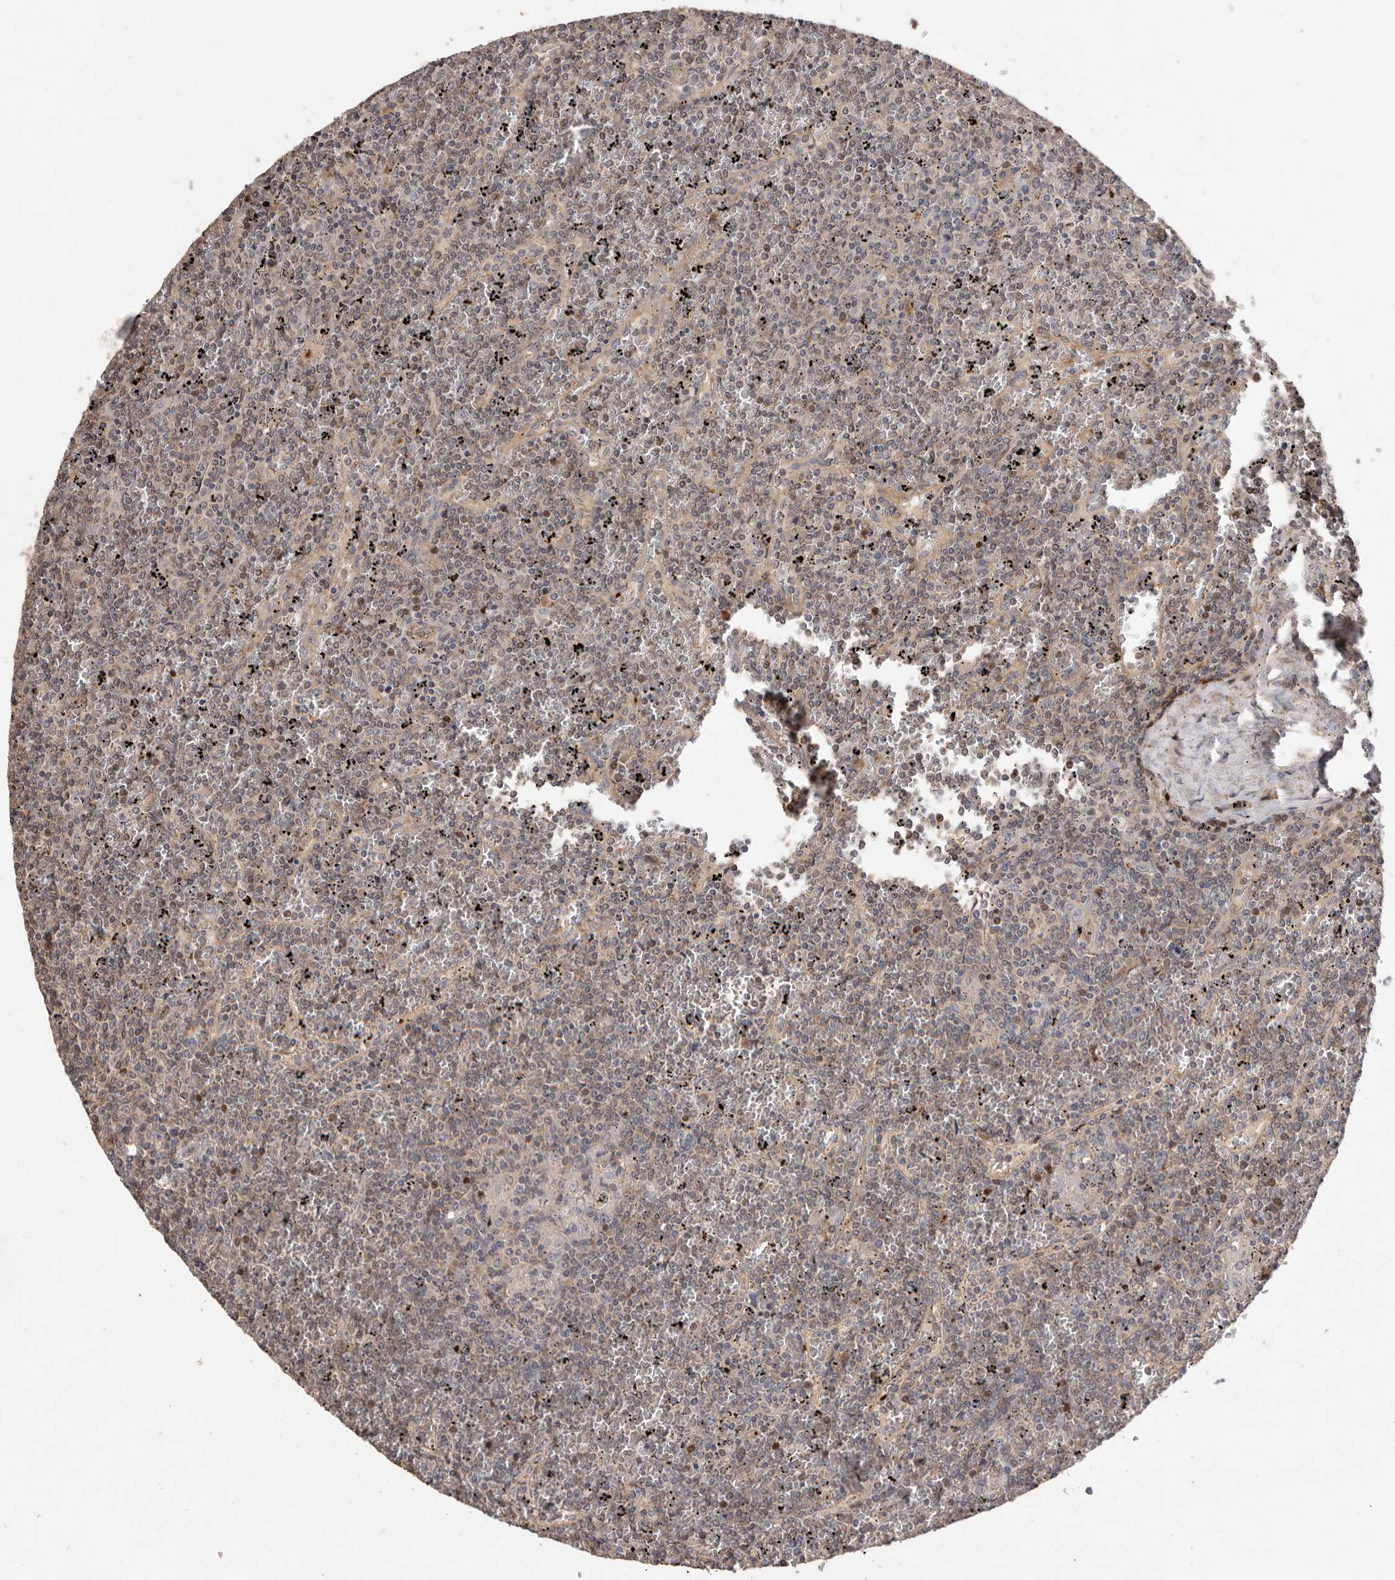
{"staining": {"intensity": "weak", "quantity": "25%-75%", "location": "nuclear"}, "tissue": "lymphoma", "cell_type": "Tumor cells", "image_type": "cancer", "snomed": [{"axis": "morphology", "description": "Malignant lymphoma, non-Hodgkin's type, Low grade"}, {"axis": "topography", "description": "Spleen"}], "caption": "Immunohistochemical staining of lymphoma exhibits low levels of weak nuclear protein expression in approximately 25%-75% of tumor cells.", "gene": "DOP1A", "patient": {"sex": "female", "age": 19}}